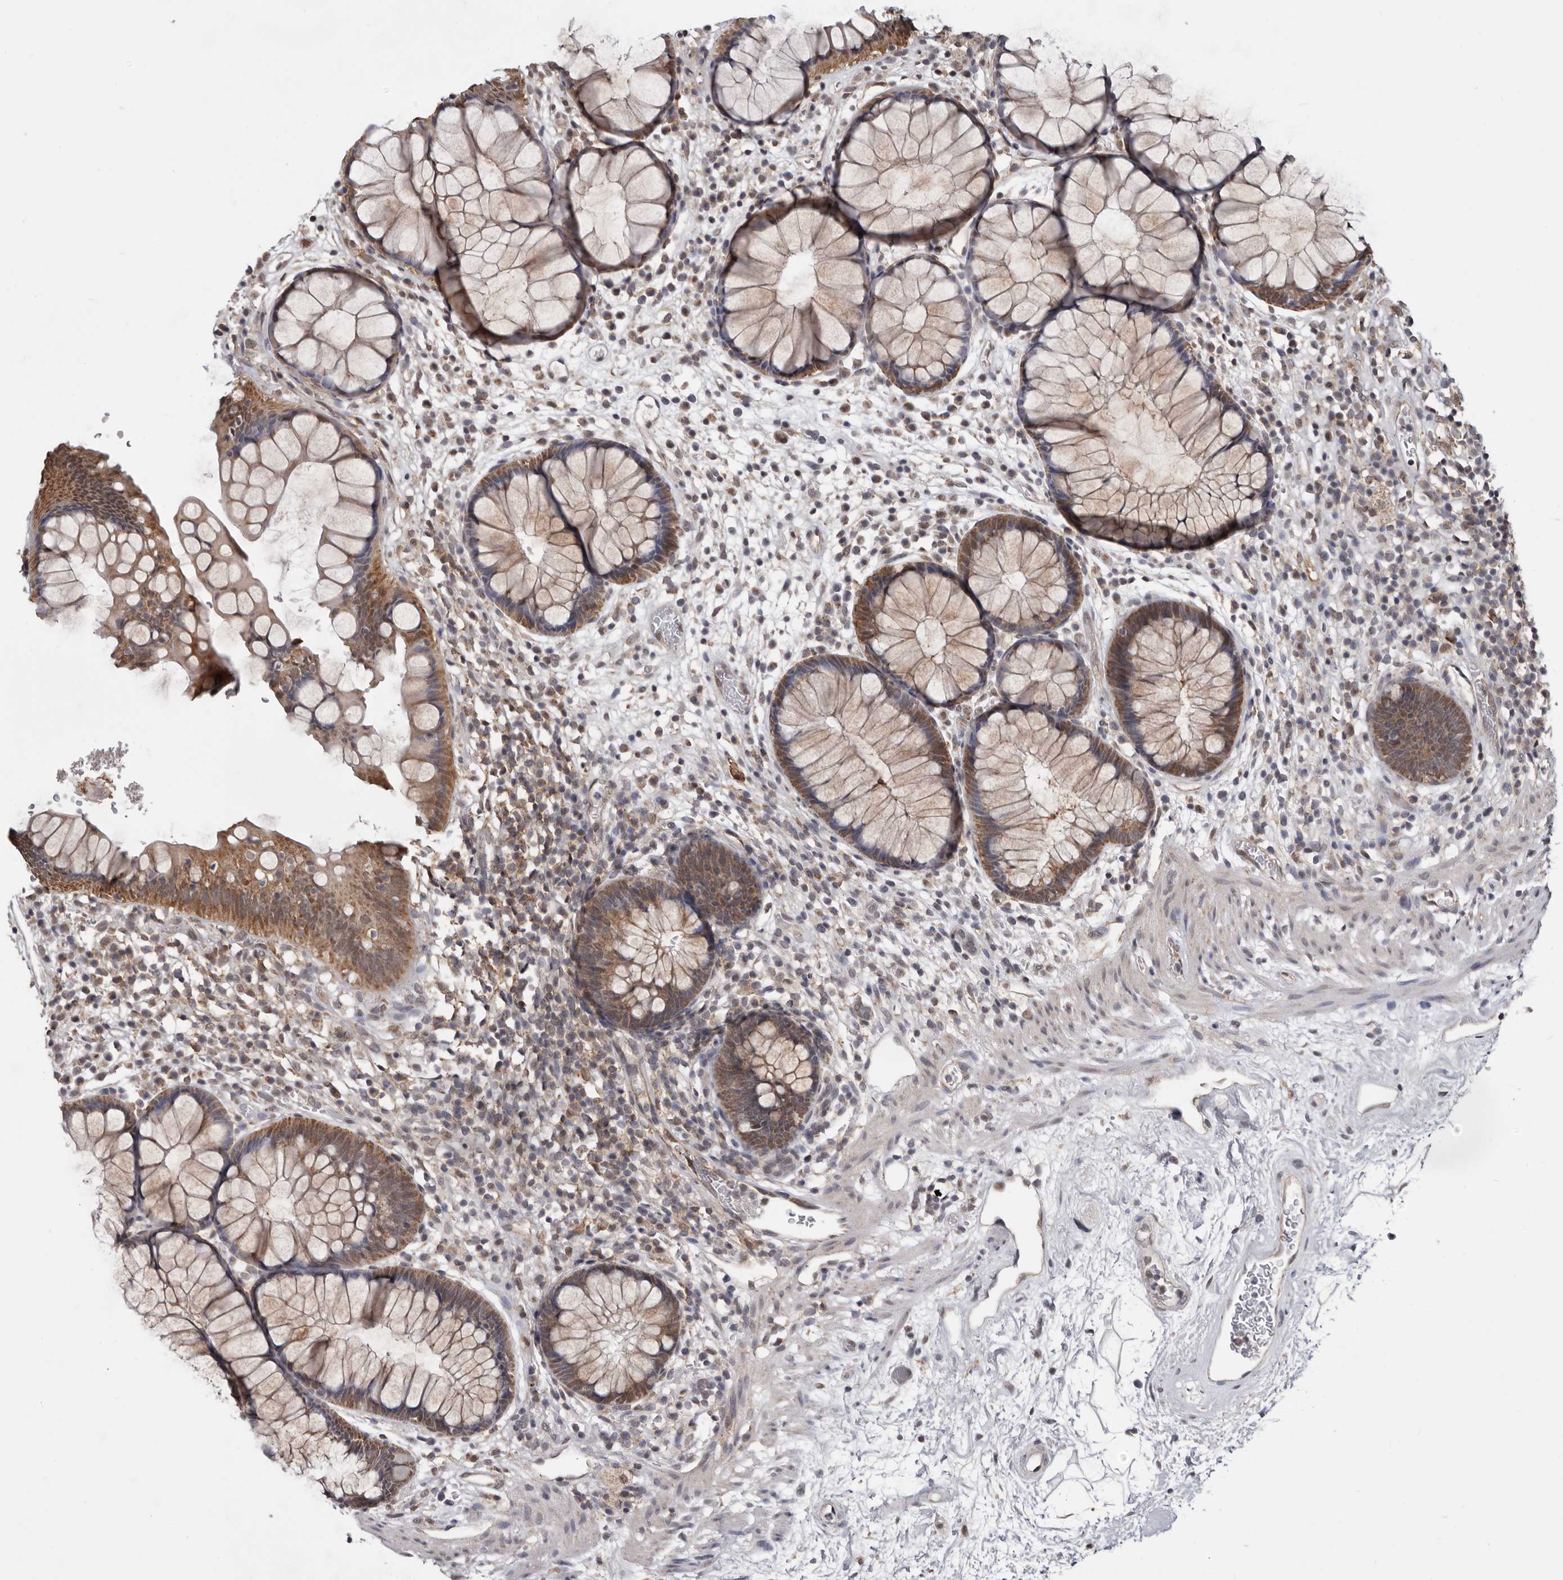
{"staining": {"intensity": "moderate", "quantity": ">75%", "location": "cytoplasmic/membranous"}, "tissue": "rectum", "cell_type": "Glandular cells", "image_type": "normal", "snomed": [{"axis": "morphology", "description": "Normal tissue, NOS"}, {"axis": "topography", "description": "Rectum"}], "caption": "Immunohistochemistry (IHC) of benign human rectum shows medium levels of moderate cytoplasmic/membranous positivity in about >75% of glandular cells. (Brightfield microscopy of DAB IHC at high magnification).", "gene": "MOGAT2", "patient": {"sex": "male", "age": 51}}